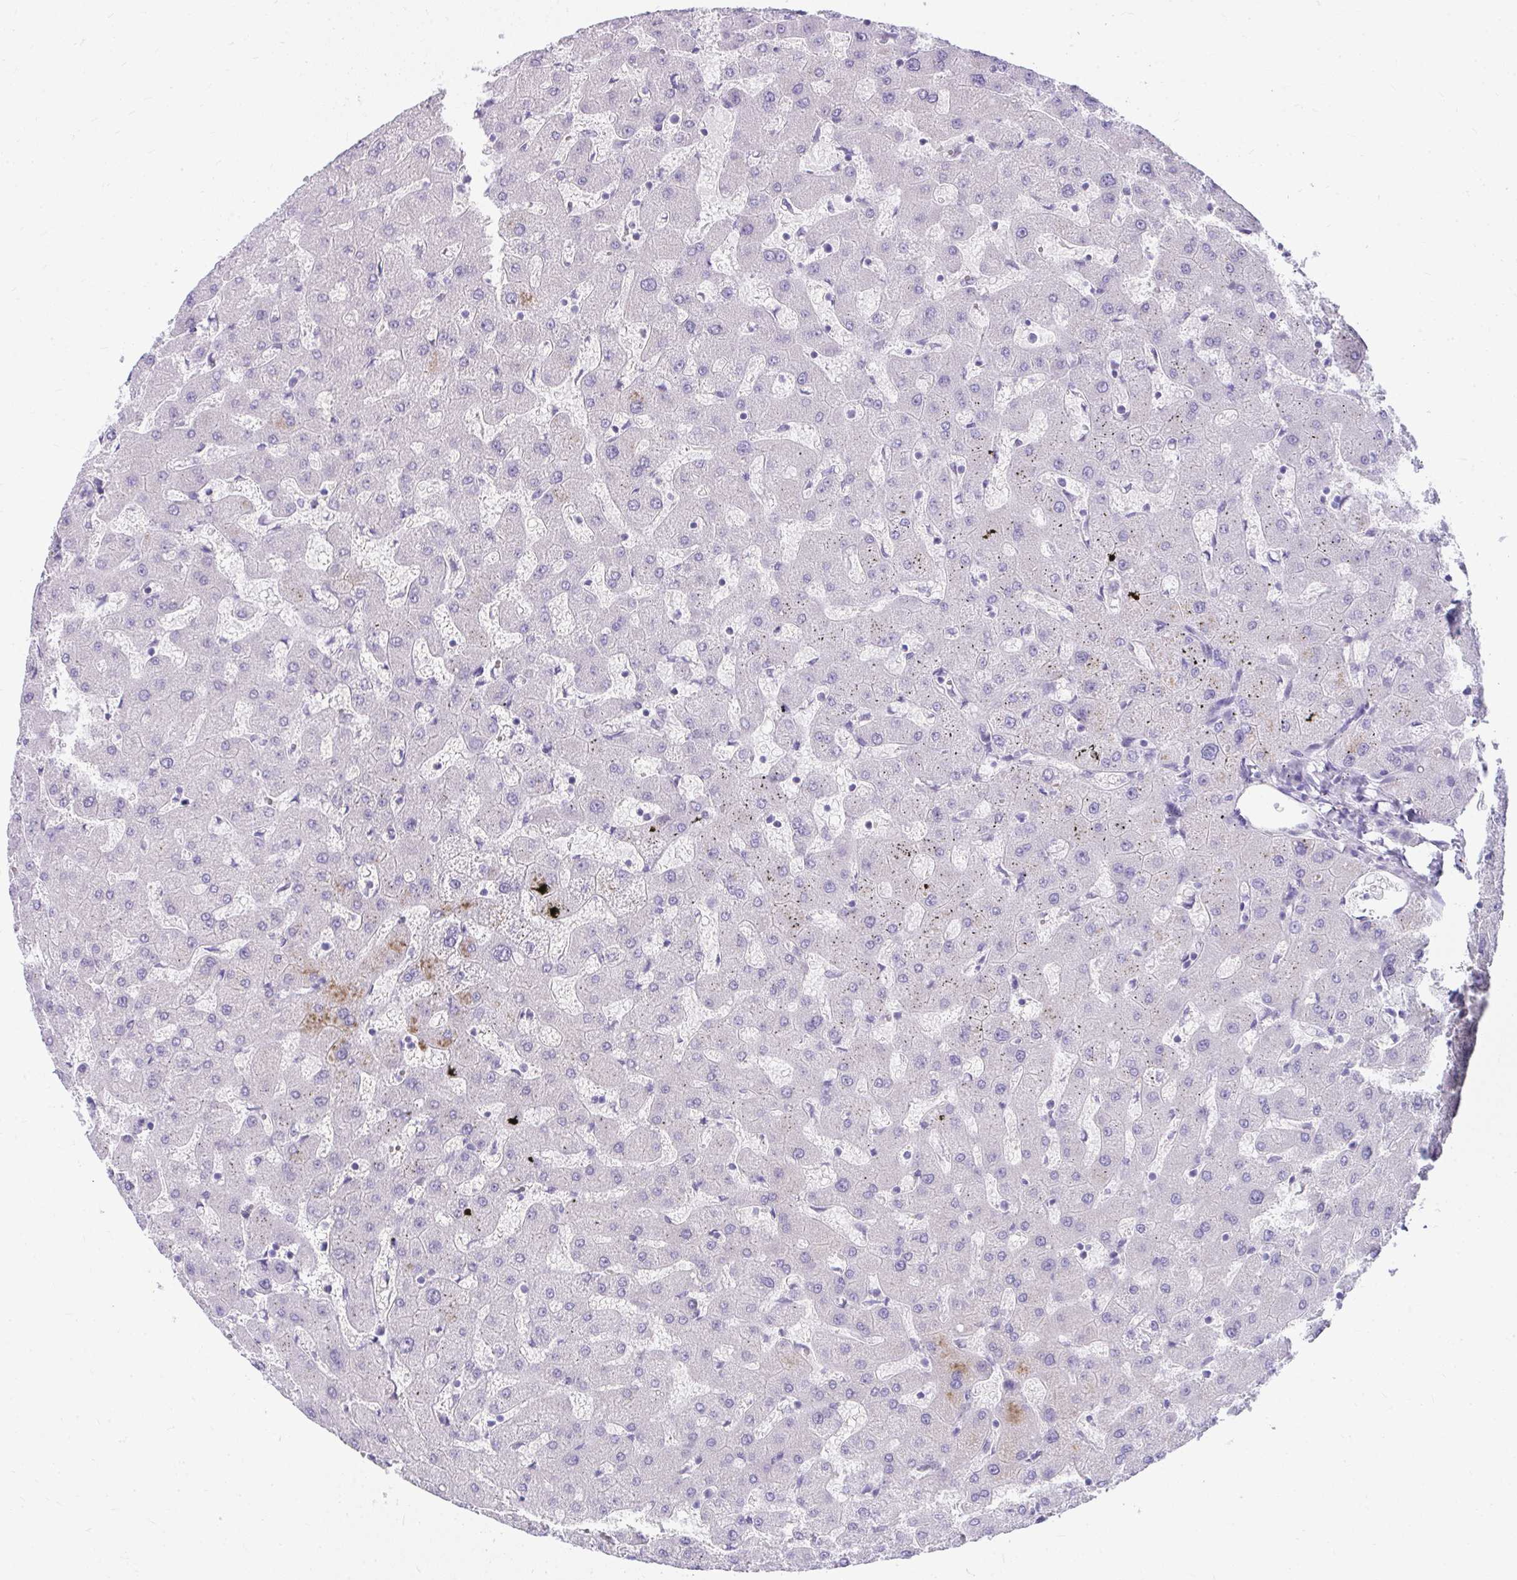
{"staining": {"intensity": "negative", "quantity": "none", "location": "none"}, "tissue": "liver", "cell_type": "Cholangiocytes", "image_type": "normal", "snomed": [{"axis": "morphology", "description": "Normal tissue, NOS"}, {"axis": "topography", "description": "Liver"}], "caption": "IHC of unremarkable liver displays no expression in cholangiocytes. The staining is performed using DAB brown chromogen with nuclei counter-stained in using hematoxylin.", "gene": "LRRC36", "patient": {"sex": "female", "age": 63}}